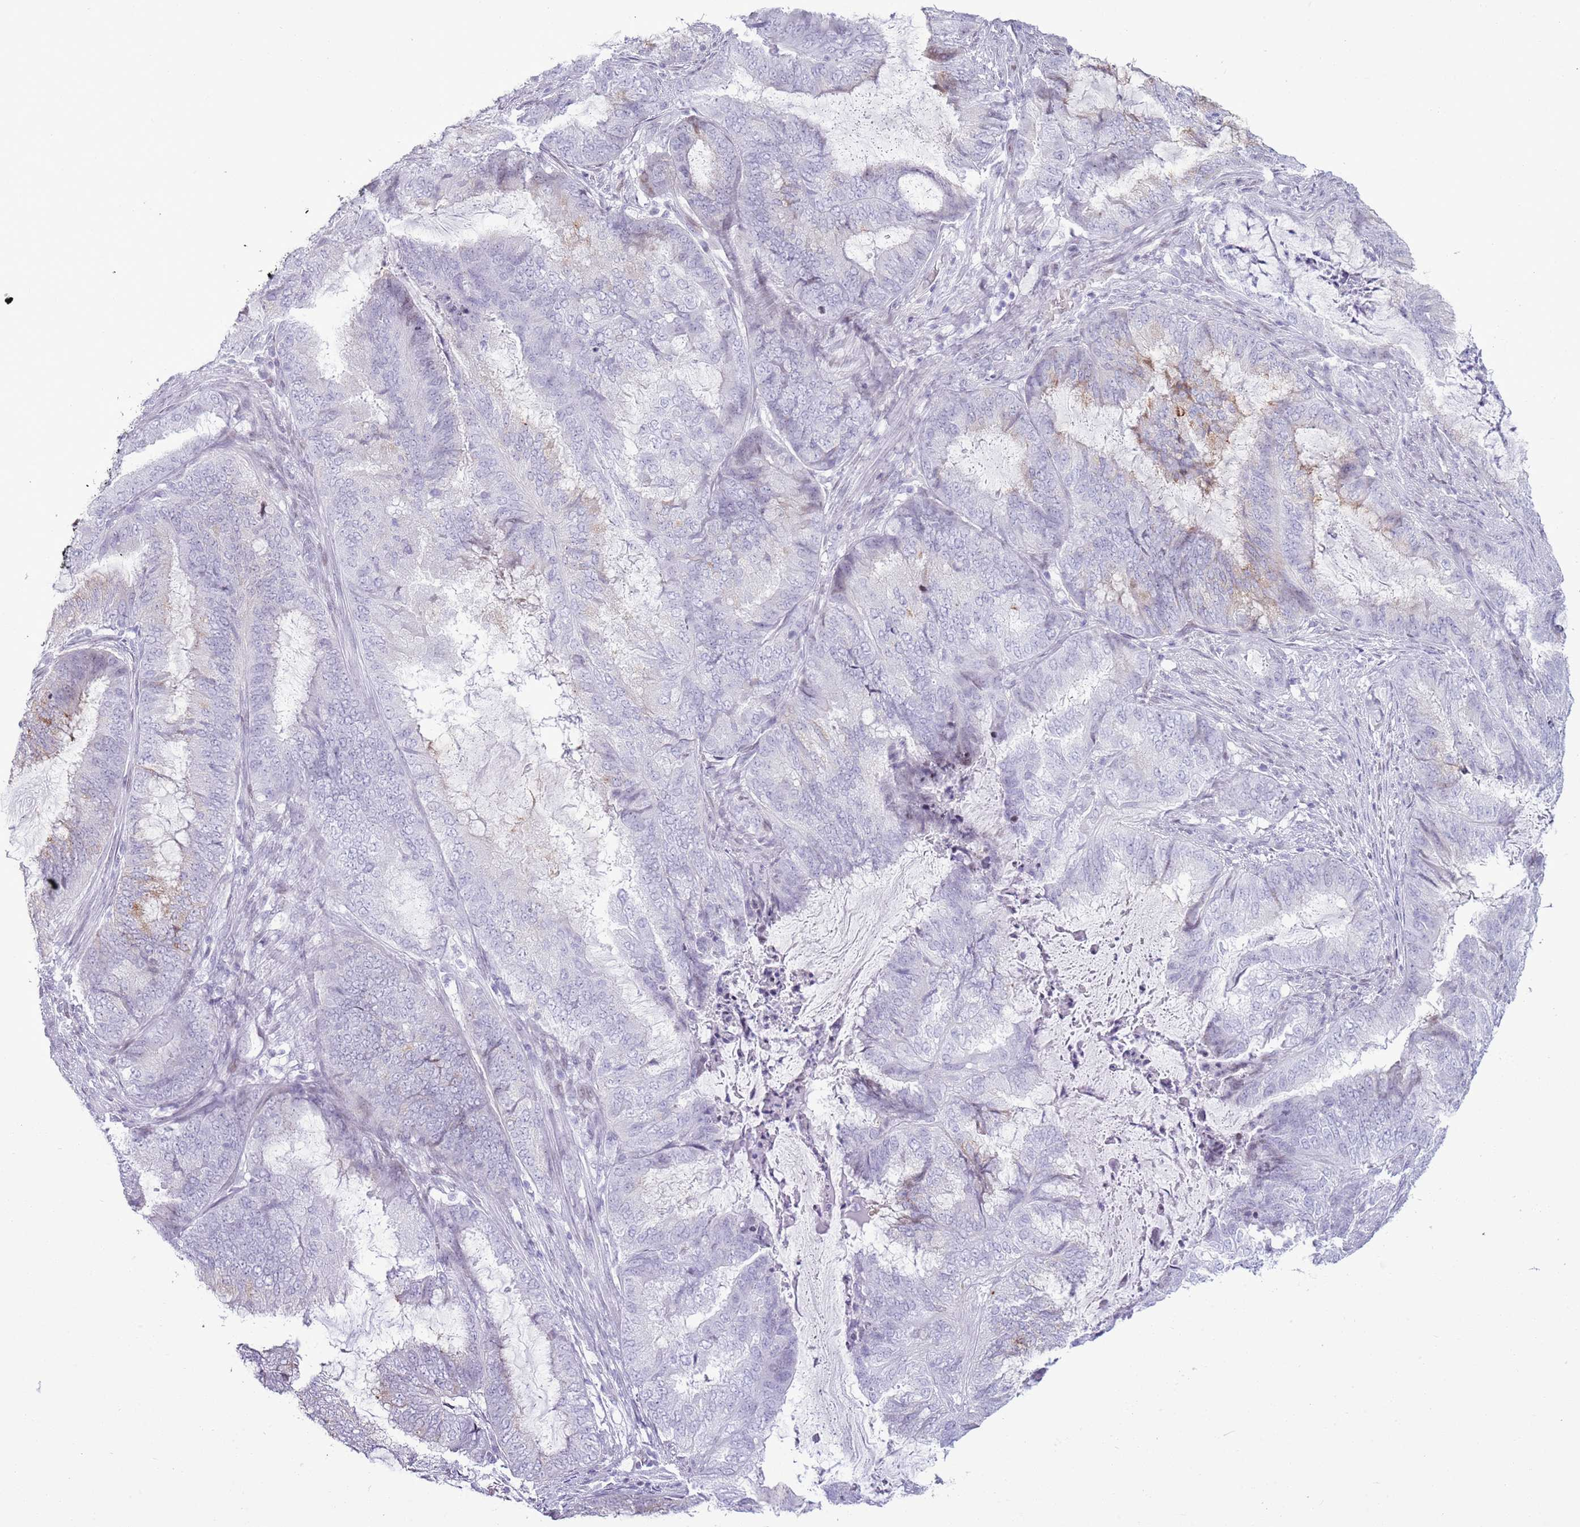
{"staining": {"intensity": "negative", "quantity": "none", "location": "none"}, "tissue": "endometrial cancer", "cell_type": "Tumor cells", "image_type": "cancer", "snomed": [{"axis": "morphology", "description": "Adenocarcinoma, NOS"}, {"axis": "topography", "description": "Endometrium"}], "caption": "Endometrial cancer (adenocarcinoma) stained for a protein using immunohistochemistry displays no staining tumor cells.", "gene": "ASIP", "patient": {"sex": "female", "age": 51}}